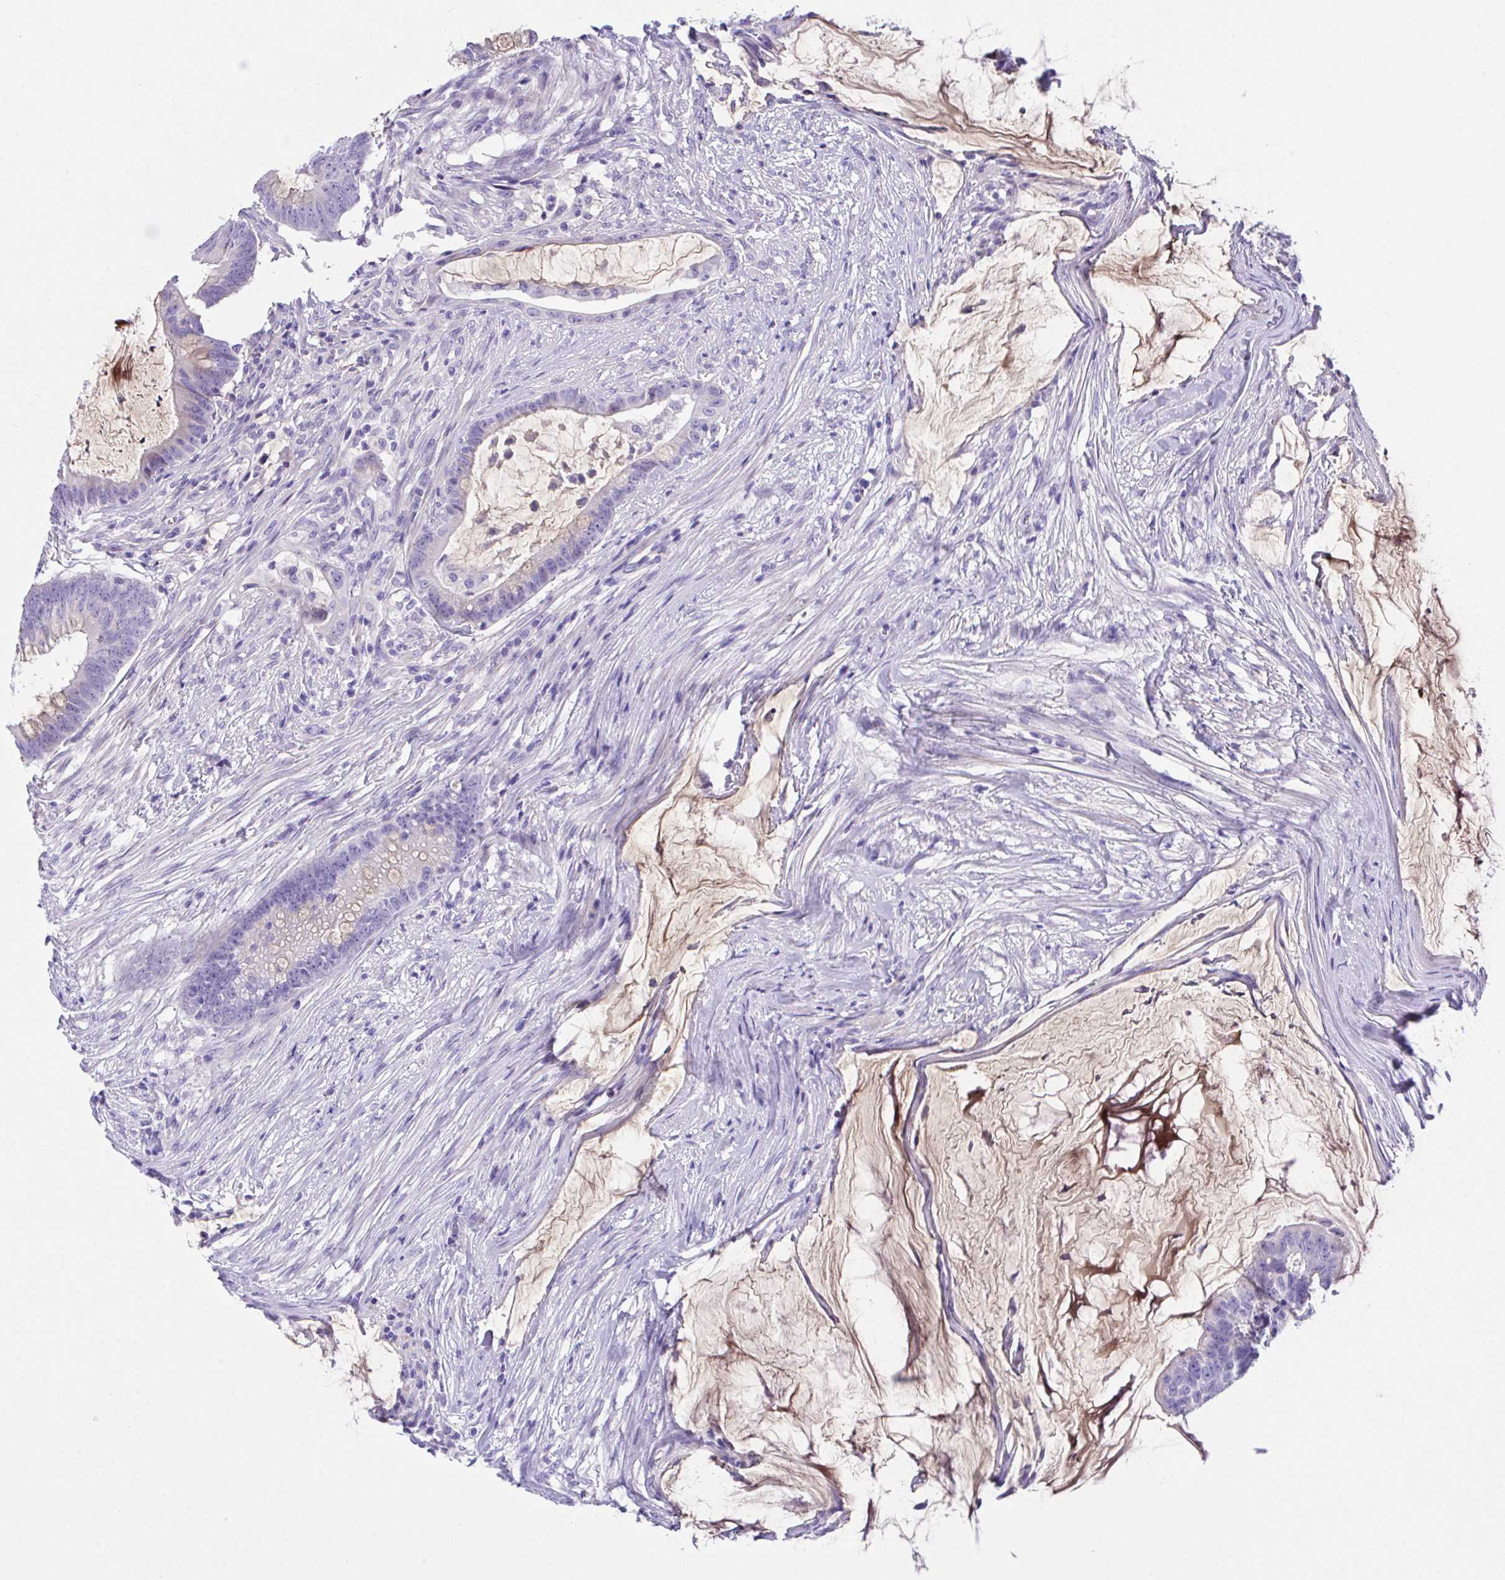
{"staining": {"intensity": "moderate", "quantity": "25%-75%", "location": "cytoplasmic/membranous"}, "tissue": "colorectal cancer", "cell_type": "Tumor cells", "image_type": "cancer", "snomed": [{"axis": "morphology", "description": "Adenocarcinoma, NOS"}, {"axis": "topography", "description": "Colon"}], "caption": "Immunohistochemical staining of colorectal adenocarcinoma displays medium levels of moderate cytoplasmic/membranous protein expression in approximately 25%-75% of tumor cells.", "gene": "SLC16A6", "patient": {"sex": "male", "age": 62}}